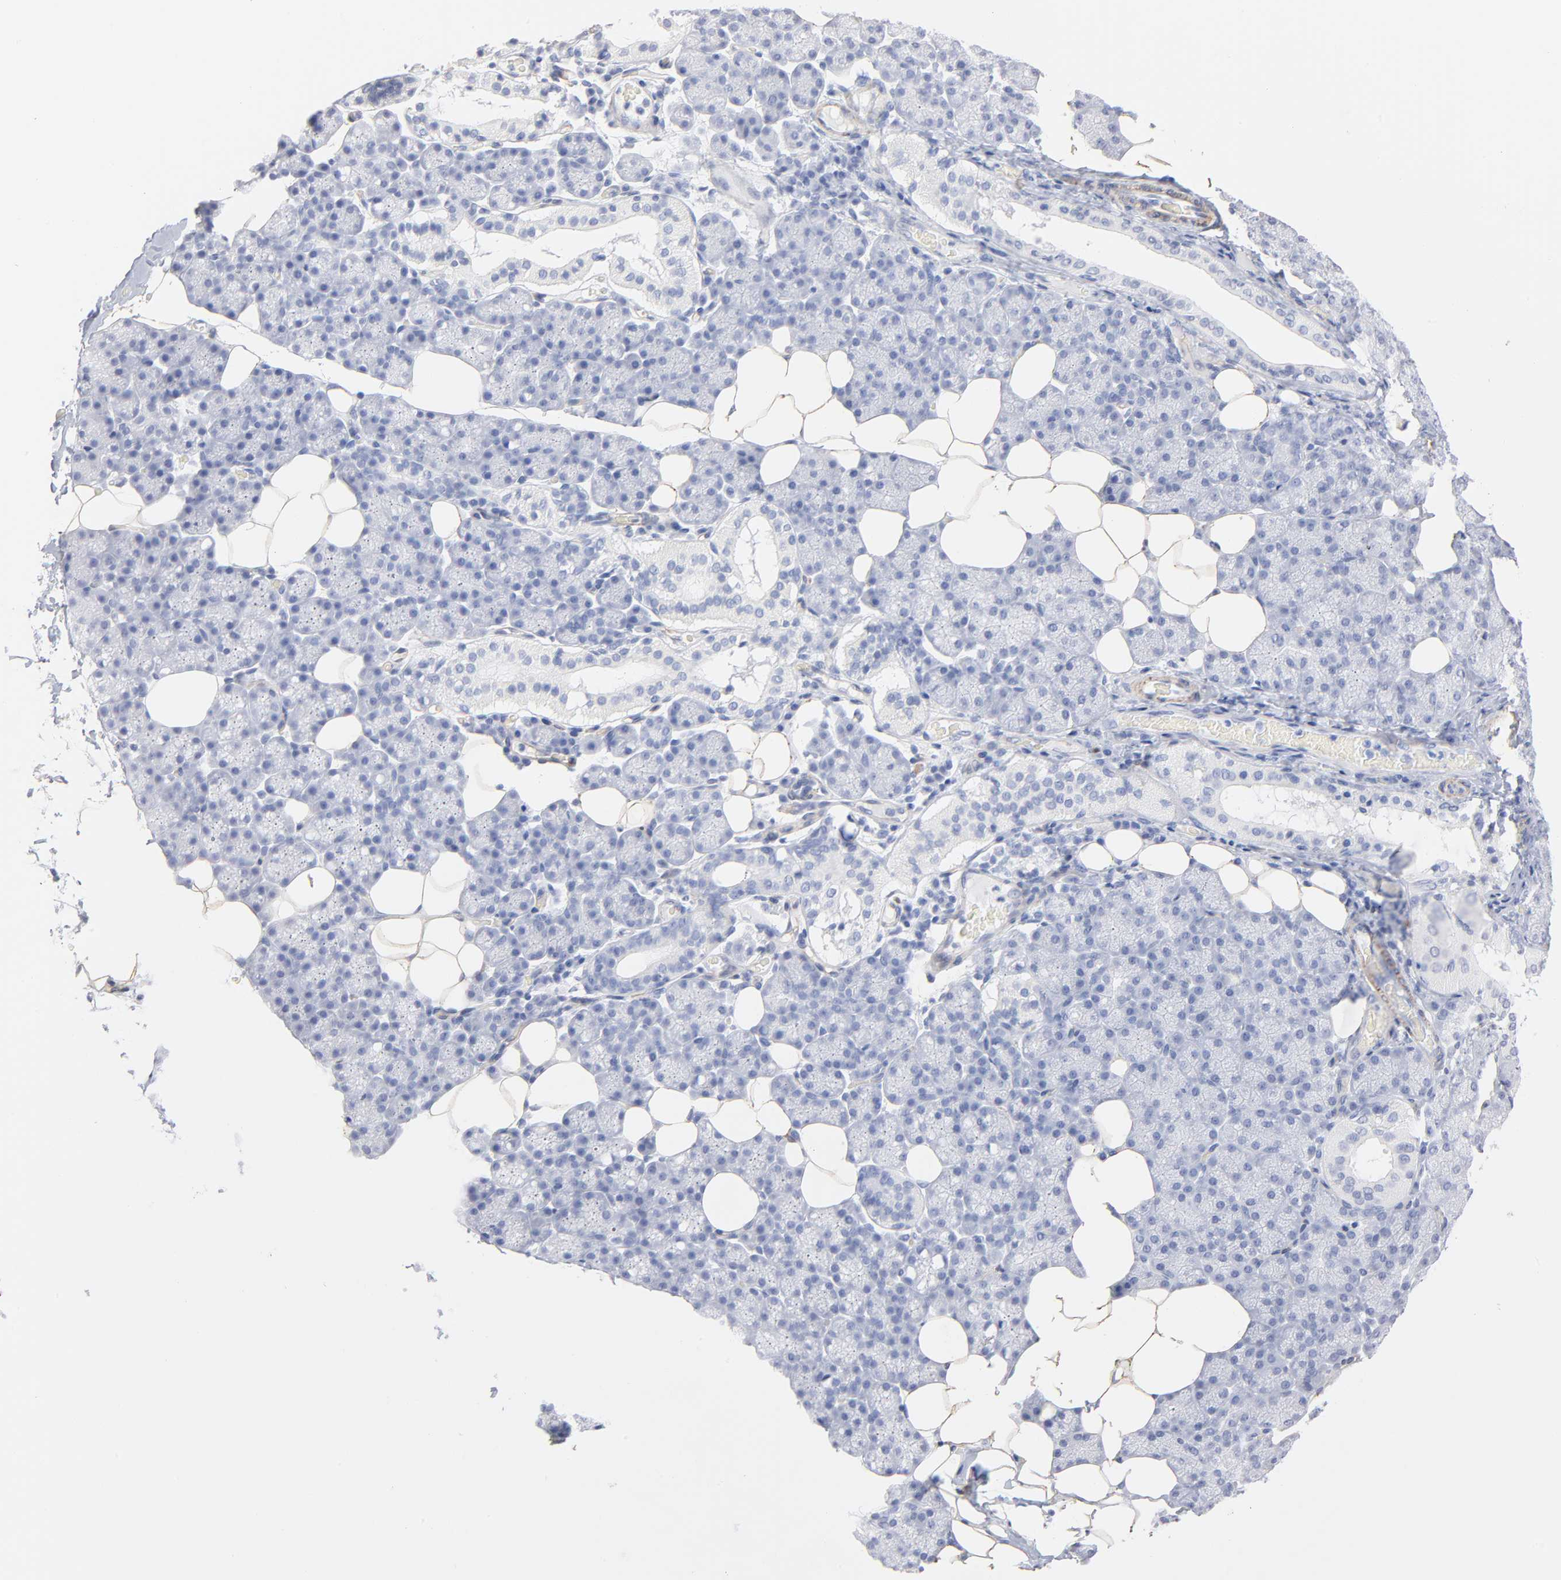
{"staining": {"intensity": "negative", "quantity": "none", "location": "none"}, "tissue": "salivary gland", "cell_type": "Glandular cells", "image_type": "normal", "snomed": [{"axis": "morphology", "description": "Normal tissue, NOS"}, {"axis": "topography", "description": "Lymph node"}, {"axis": "topography", "description": "Salivary gland"}], "caption": "Glandular cells show no significant positivity in normal salivary gland. (DAB (3,3'-diaminobenzidine) IHC visualized using brightfield microscopy, high magnification).", "gene": "AGTR1", "patient": {"sex": "male", "age": 8}}